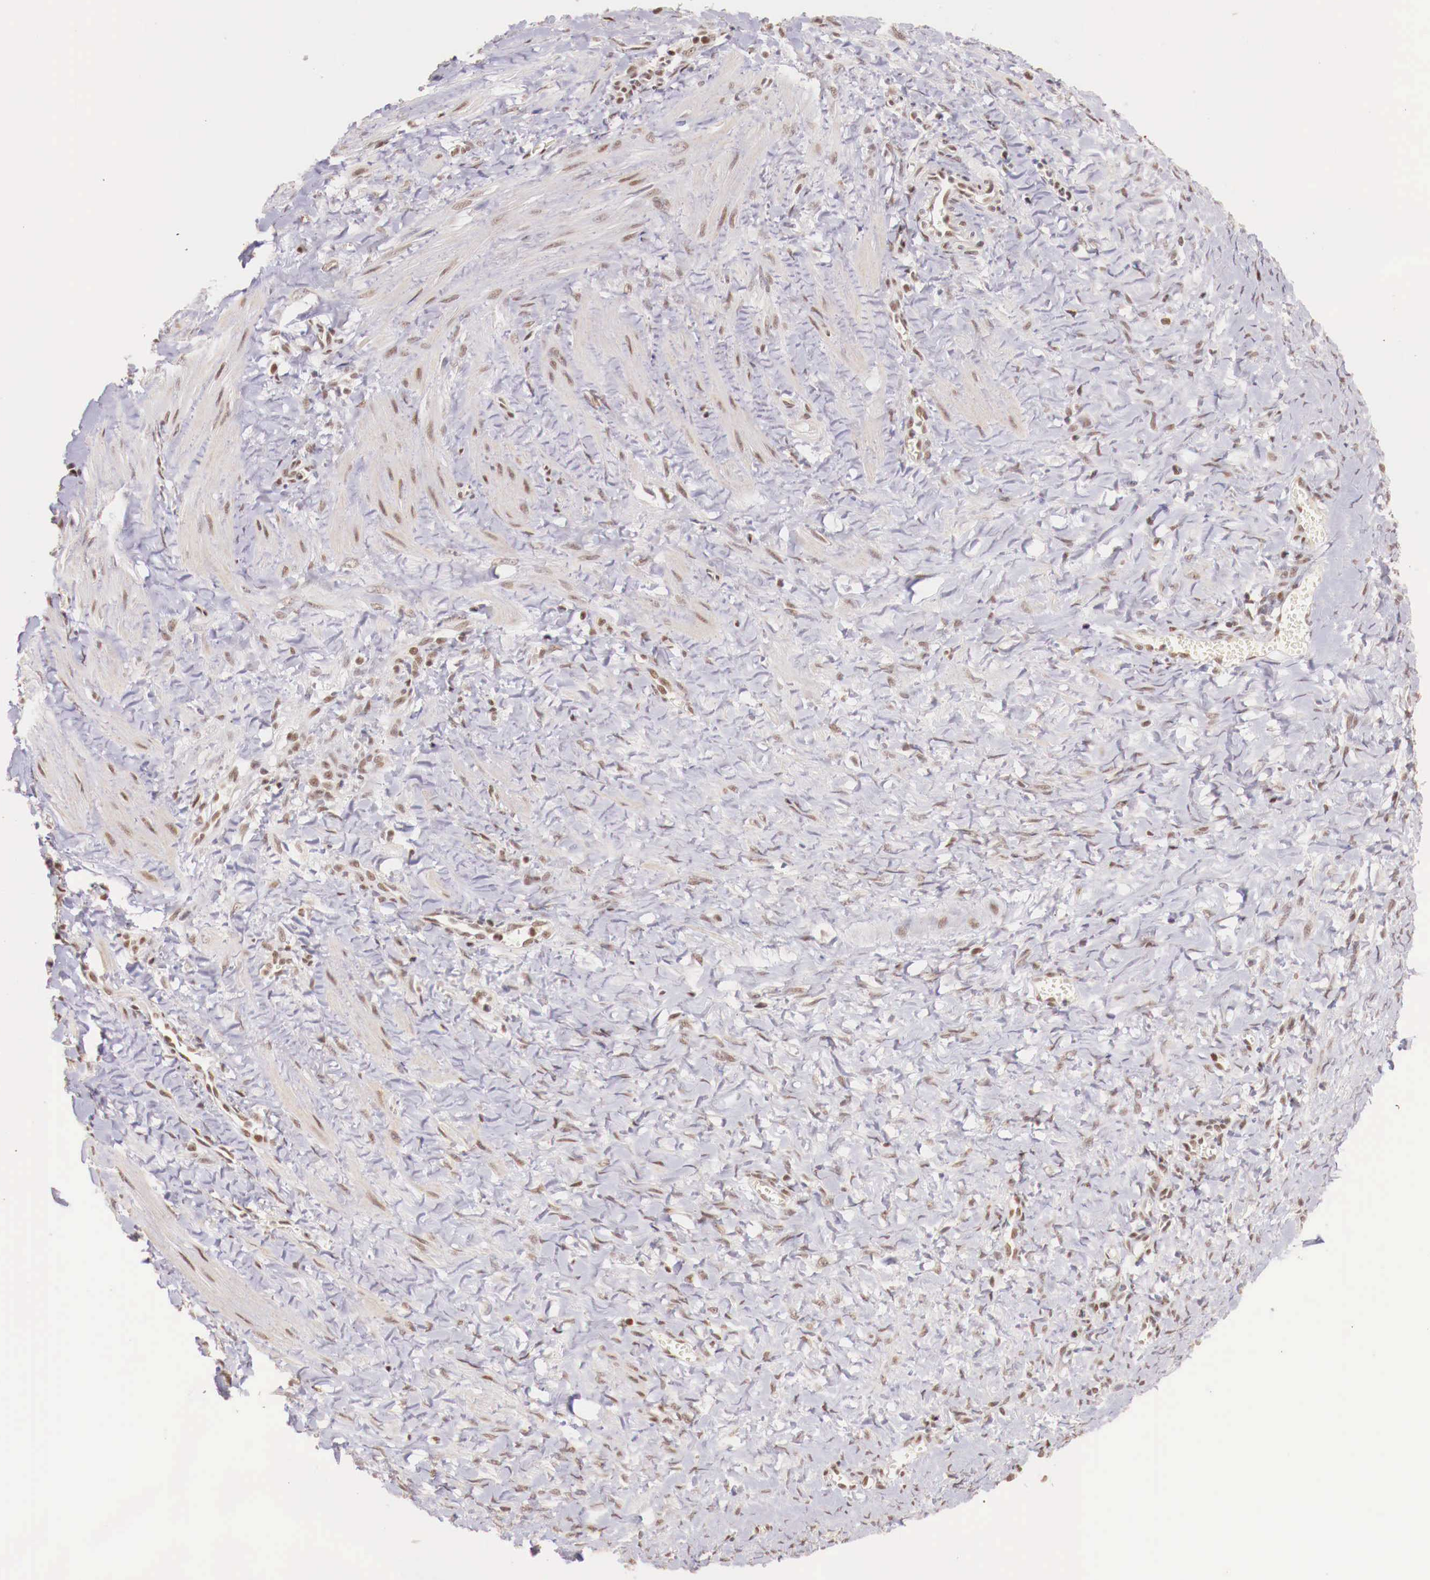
{"staining": {"intensity": "weak", "quantity": "25%-75%", "location": "nuclear"}, "tissue": "smooth muscle", "cell_type": "Smooth muscle cells", "image_type": "normal", "snomed": [{"axis": "morphology", "description": "Normal tissue, NOS"}, {"axis": "topography", "description": "Uterus"}], "caption": "Human smooth muscle stained for a protein (brown) demonstrates weak nuclear positive expression in about 25%-75% of smooth muscle cells.", "gene": "SP1", "patient": {"sex": "female", "age": 56}}